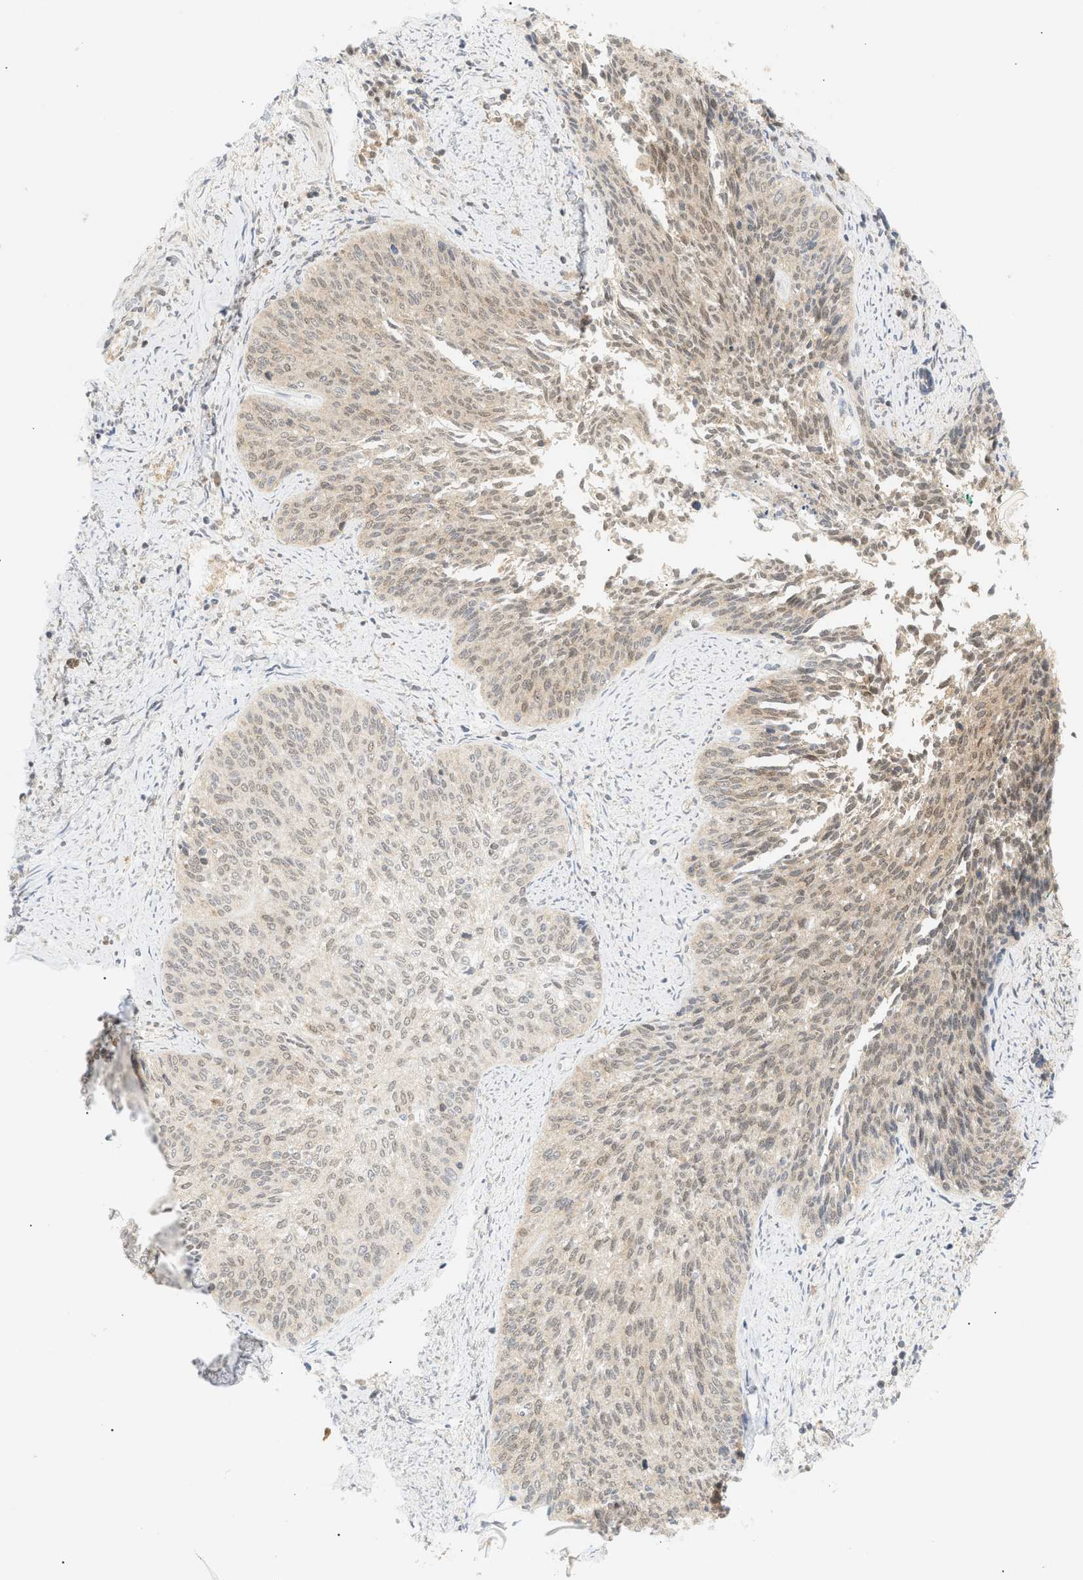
{"staining": {"intensity": "weak", "quantity": "25%-75%", "location": "cytoplasmic/membranous,nuclear"}, "tissue": "cervical cancer", "cell_type": "Tumor cells", "image_type": "cancer", "snomed": [{"axis": "morphology", "description": "Squamous cell carcinoma, NOS"}, {"axis": "topography", "description": "Cervix"}], "caption": "Cervical squamous cell carcinoma stained with a brown dye shows weak cytoplasmic/membranous and nuclear positive positivity in approximately 25%-75% of tumor cells.", "gene": "SHC1", "patient": {"sex": "female", "age": 55}}